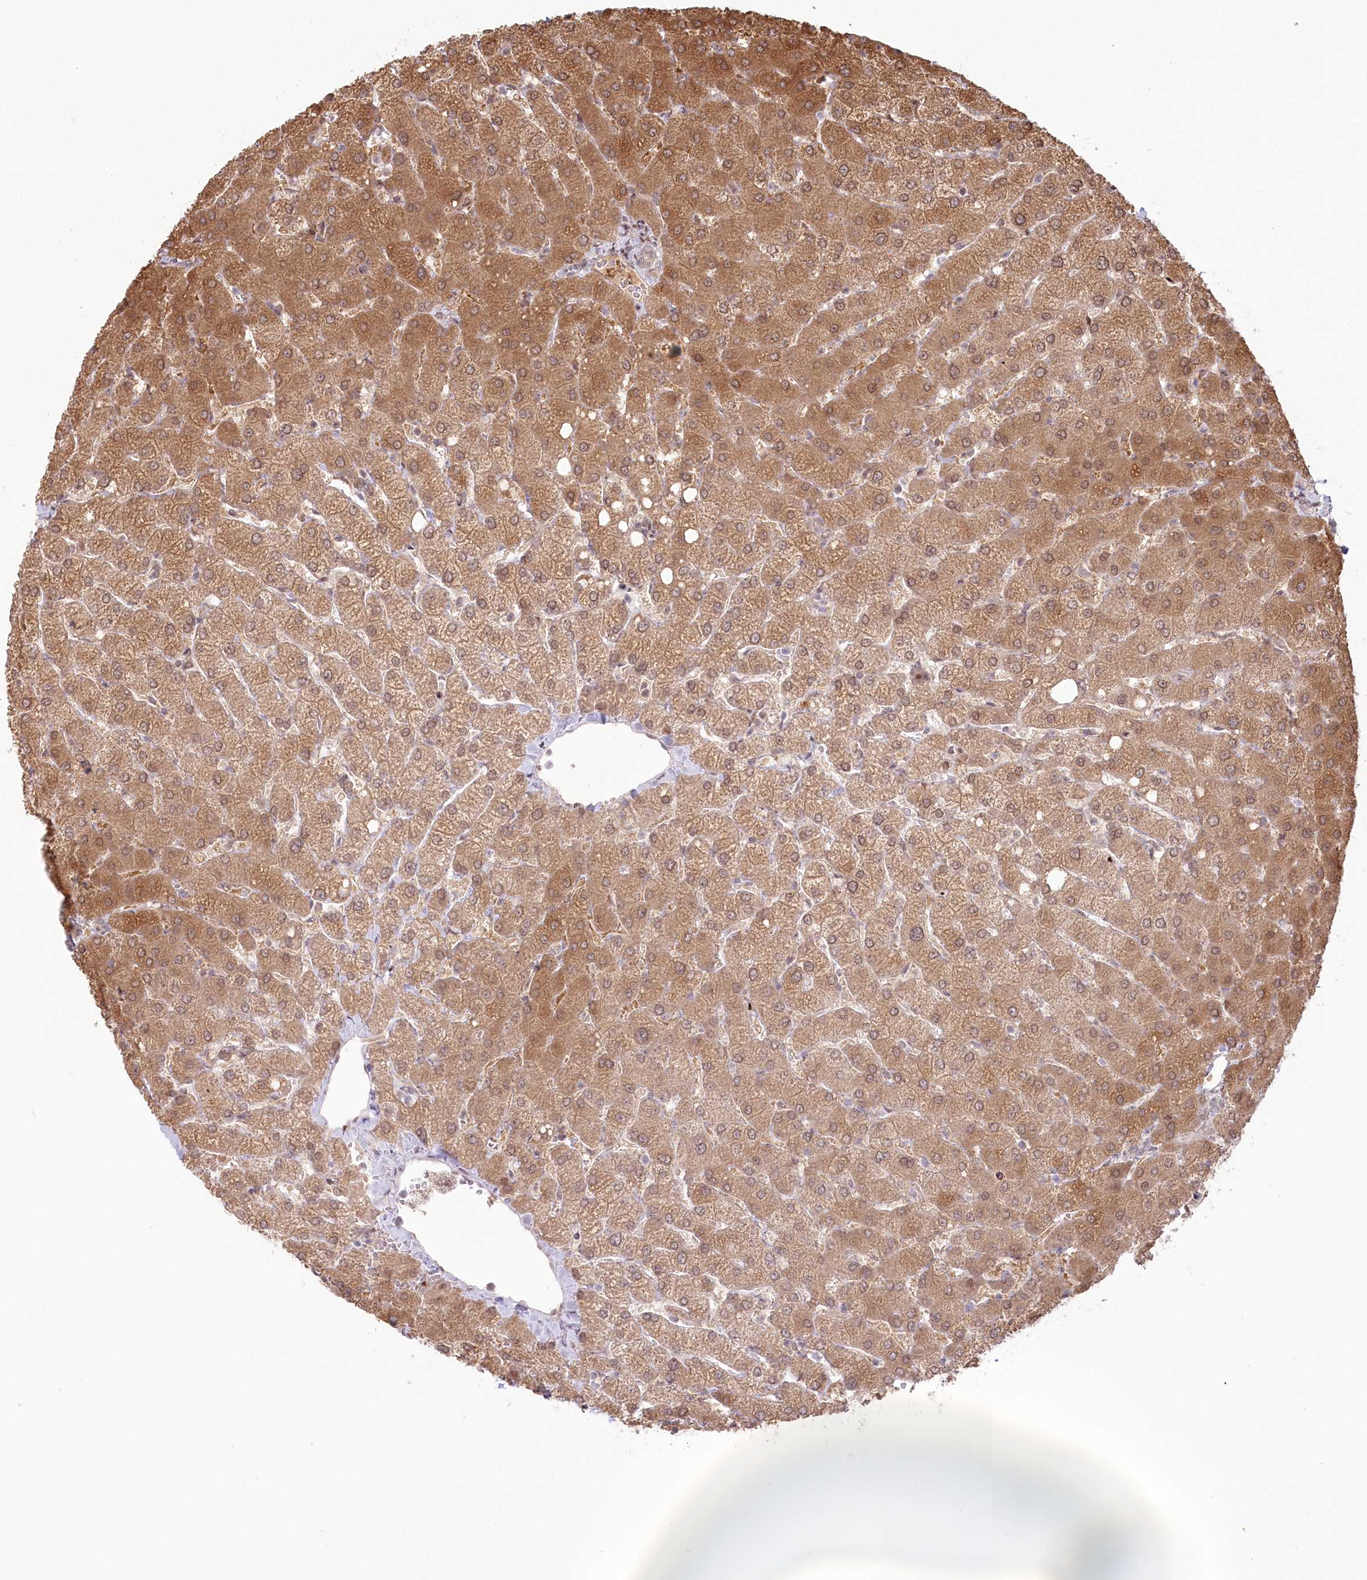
{"staining": {"intensity": "weak", "quantity": "<25%", "location": "cytoplasmic/membranous"}, "tissue": "liver", "cell_type": "Cholangiocytes", "image_type": "normal", "snomed": [{"axis": "morphology", "description": "Normal tissue, NOS"}, {"axis": "topography", "description": "Liver"}], "caption": "The immunohistochemistry (IHC) photomicrograph has no significant expression in cholangiocytes of liver. Brightfield microscopy of IHC stained with DAB (brown) and hematoxylin (blue), captured at high magnification.", "gene": "PYURF", "patient": {"sex": "female", "age": 54}}